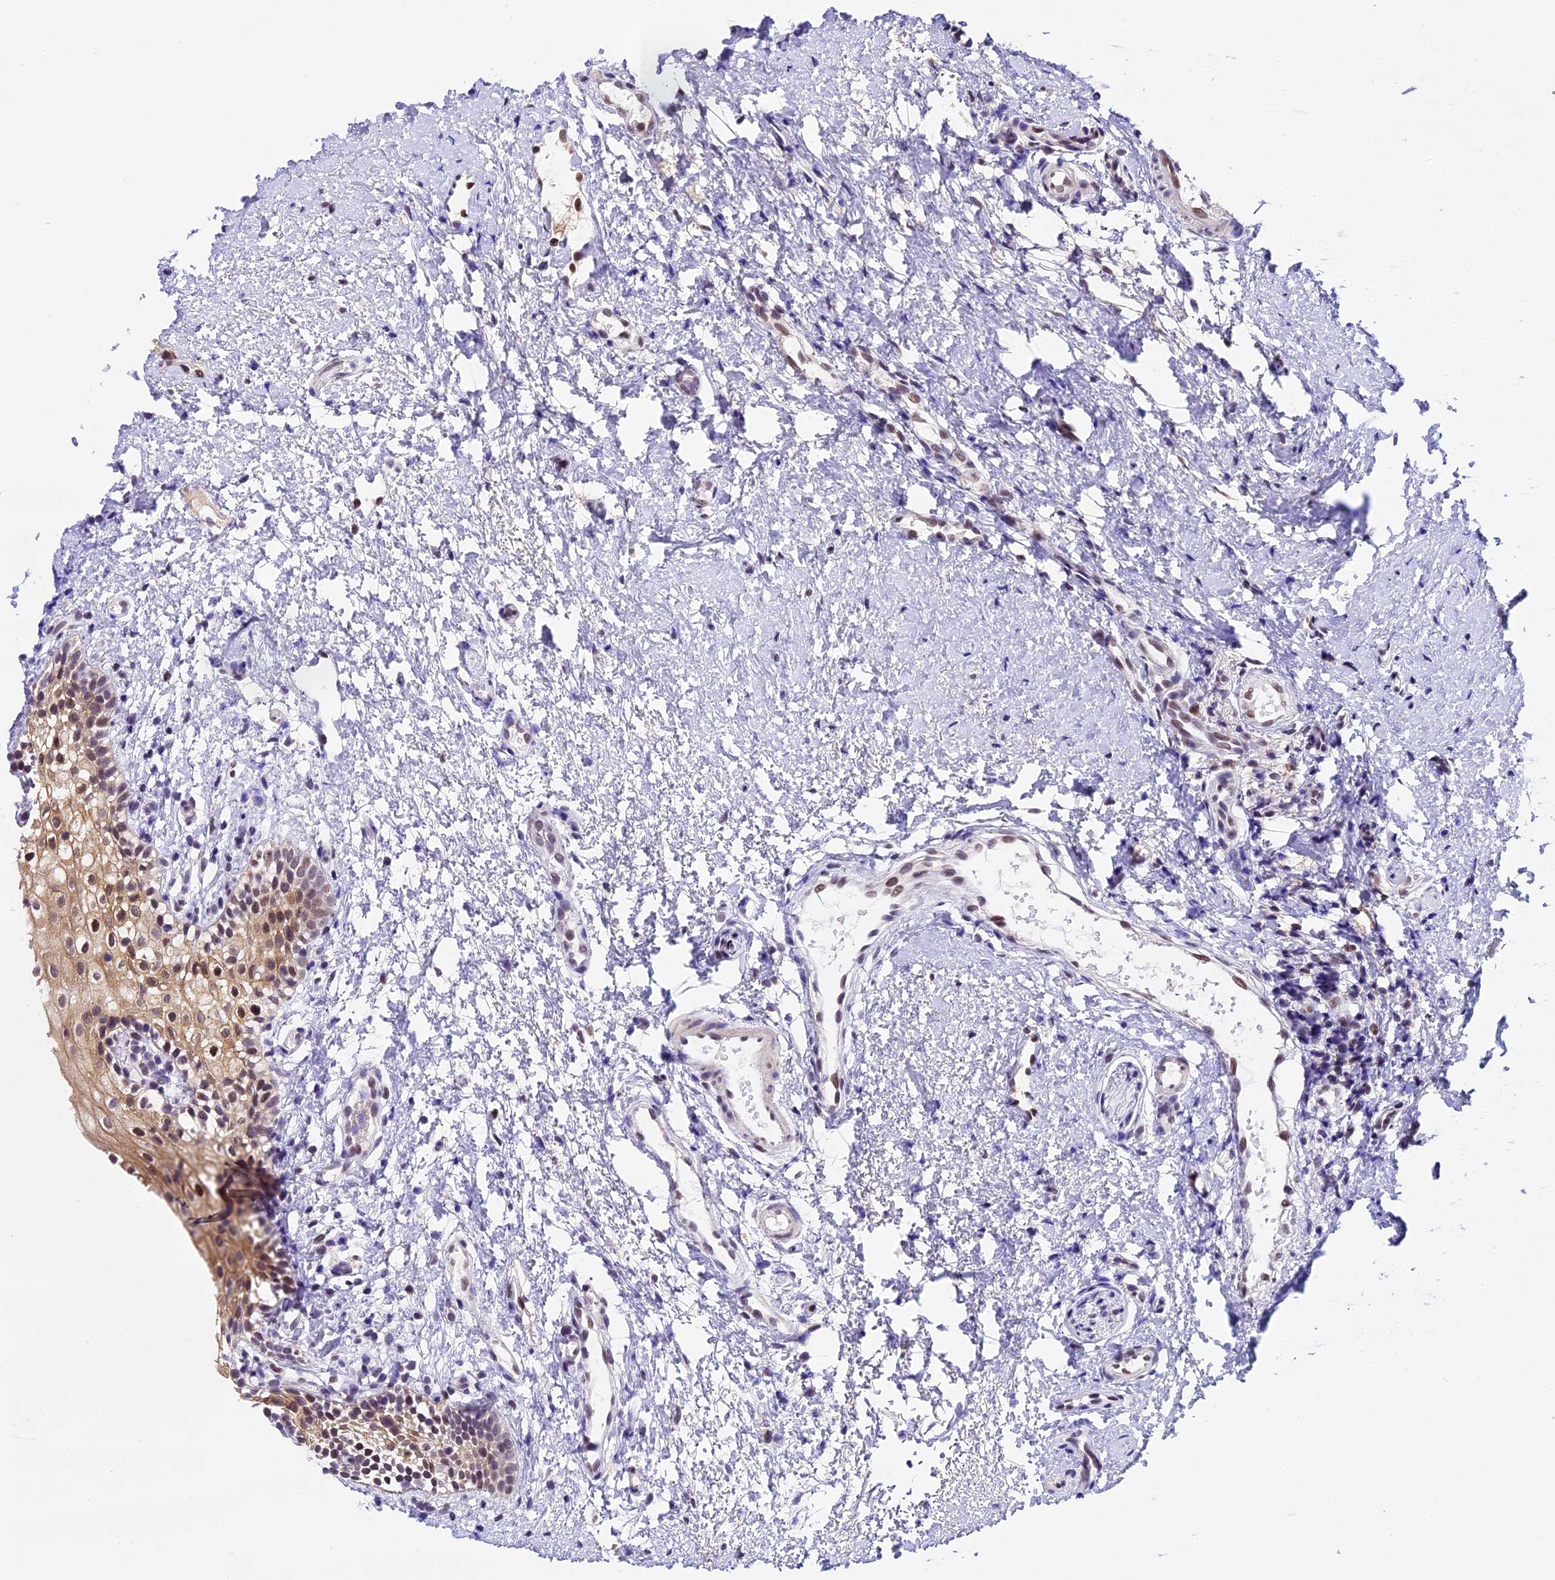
{"staining": {"intensity": "moderate", "quantity": "25%-75%", "location": "cytoplasmic/membranous,nuclear"}, "tissue": "oral mucosa", "cell_type": "Squamous epithelial cells", "image_type": "normal", "snomed": [{"axis": "morphology", "description": "Normal tissue, NOS"}, {"axis": "topography", "description": "Oral tissue"}], "caption": "Oral mucosa stained with a protein marker exhibits moderate staining in squamous epithelial cells.", "gene": "CARS2", "patient": {"sex": "female", "age": 13}}